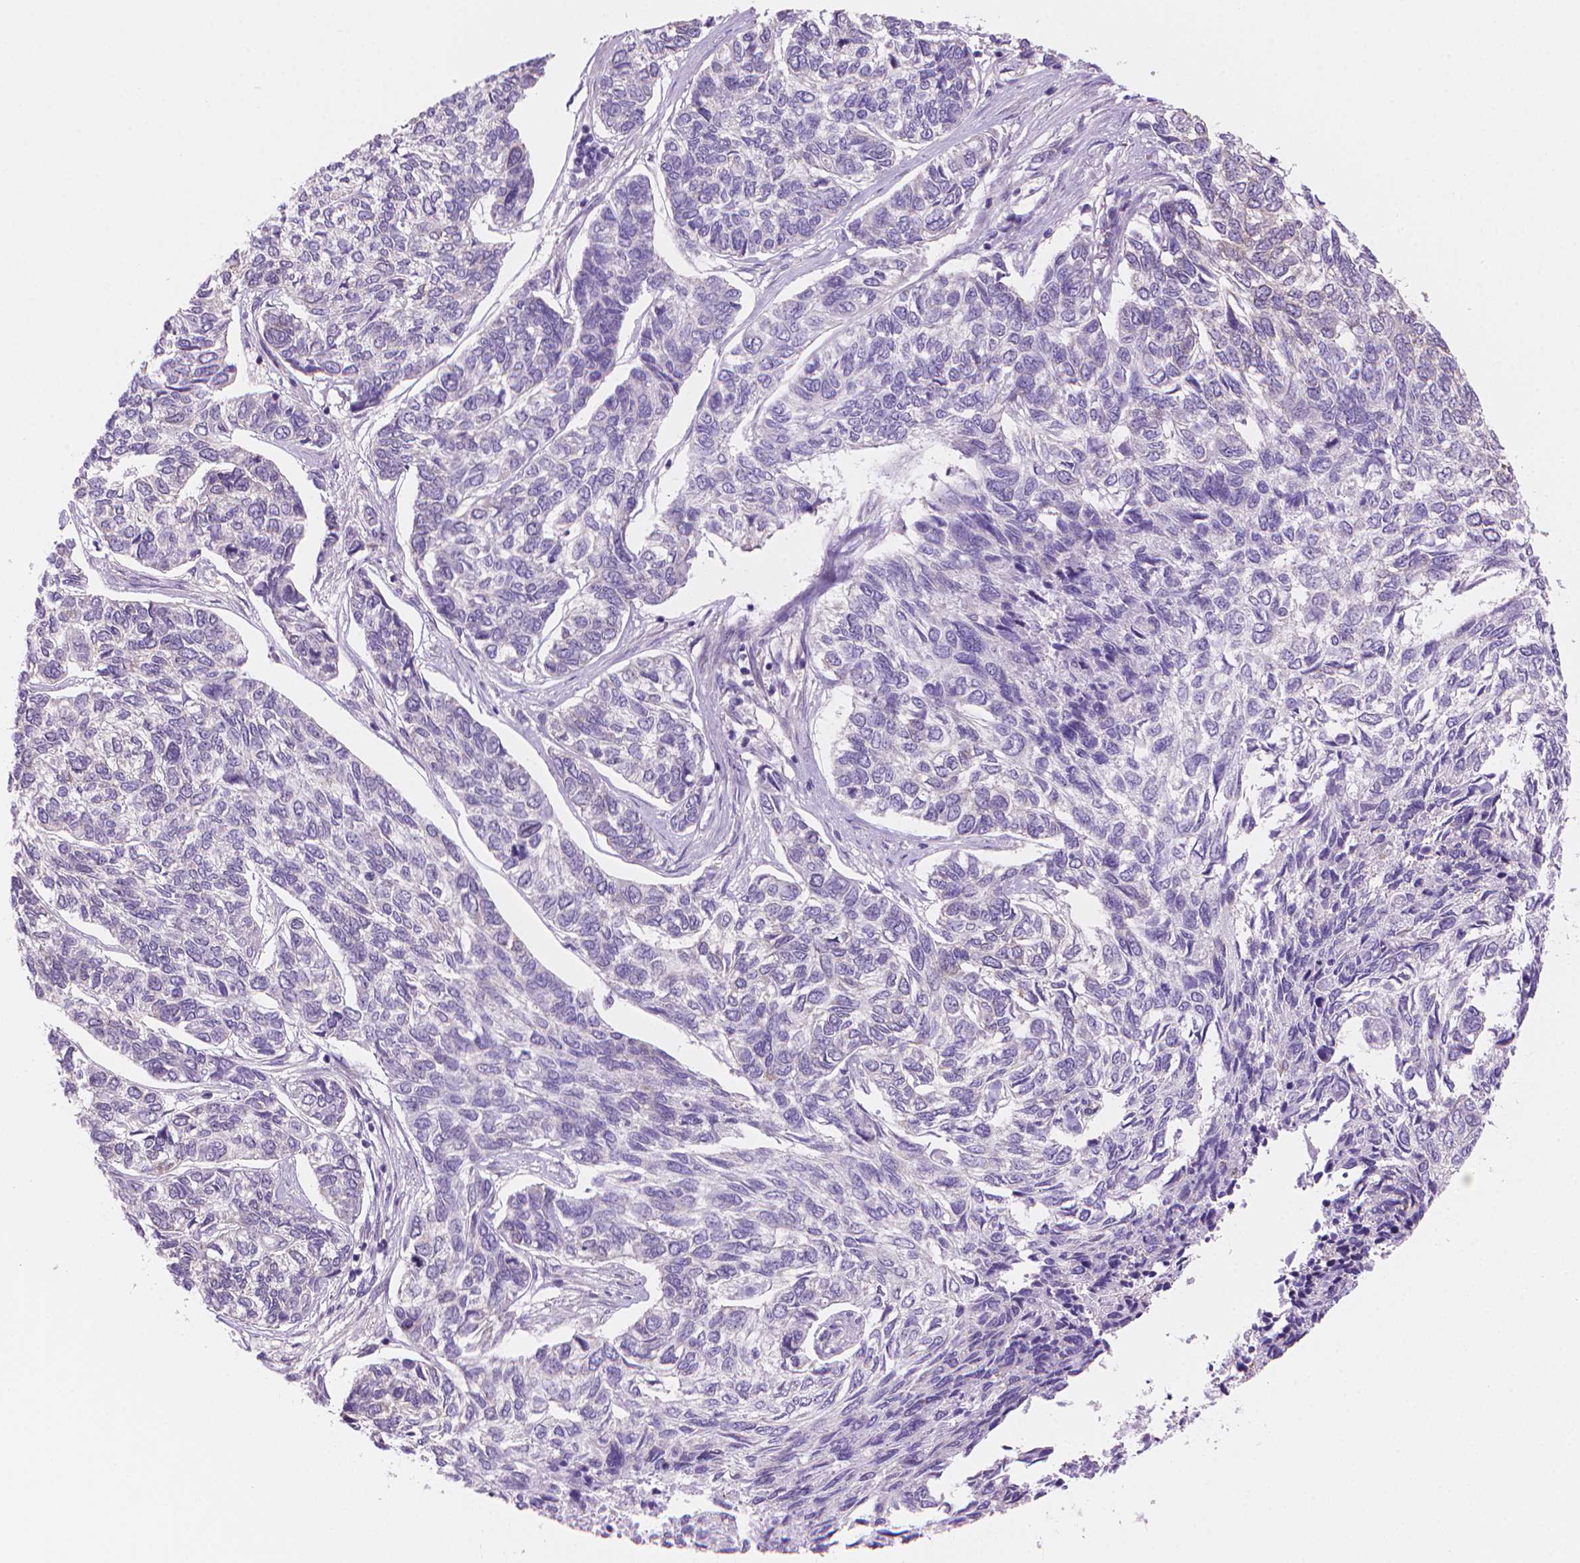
{"staining": {"intensity": "negative", "quantity": "none", "location": "none"}, "tissue": "skin cancer", "cell_type": "Tumor cells", "image_type": "cancer", "snomed": [{"axis": "morphology", "description": "Basal cell carcinoma"}, {"axis": "topography", "description": "Skin"}], "caption": "High magnification brightfield microscopy of skin cancer stained with DAB (3,3'-diaminobenzidine) (brown) and counterstained with hematoxylin (blue): tumor cells show no significant expression.", "gene": "ENSG00000187186", "patient": {"sex": "female", "age": 65}}